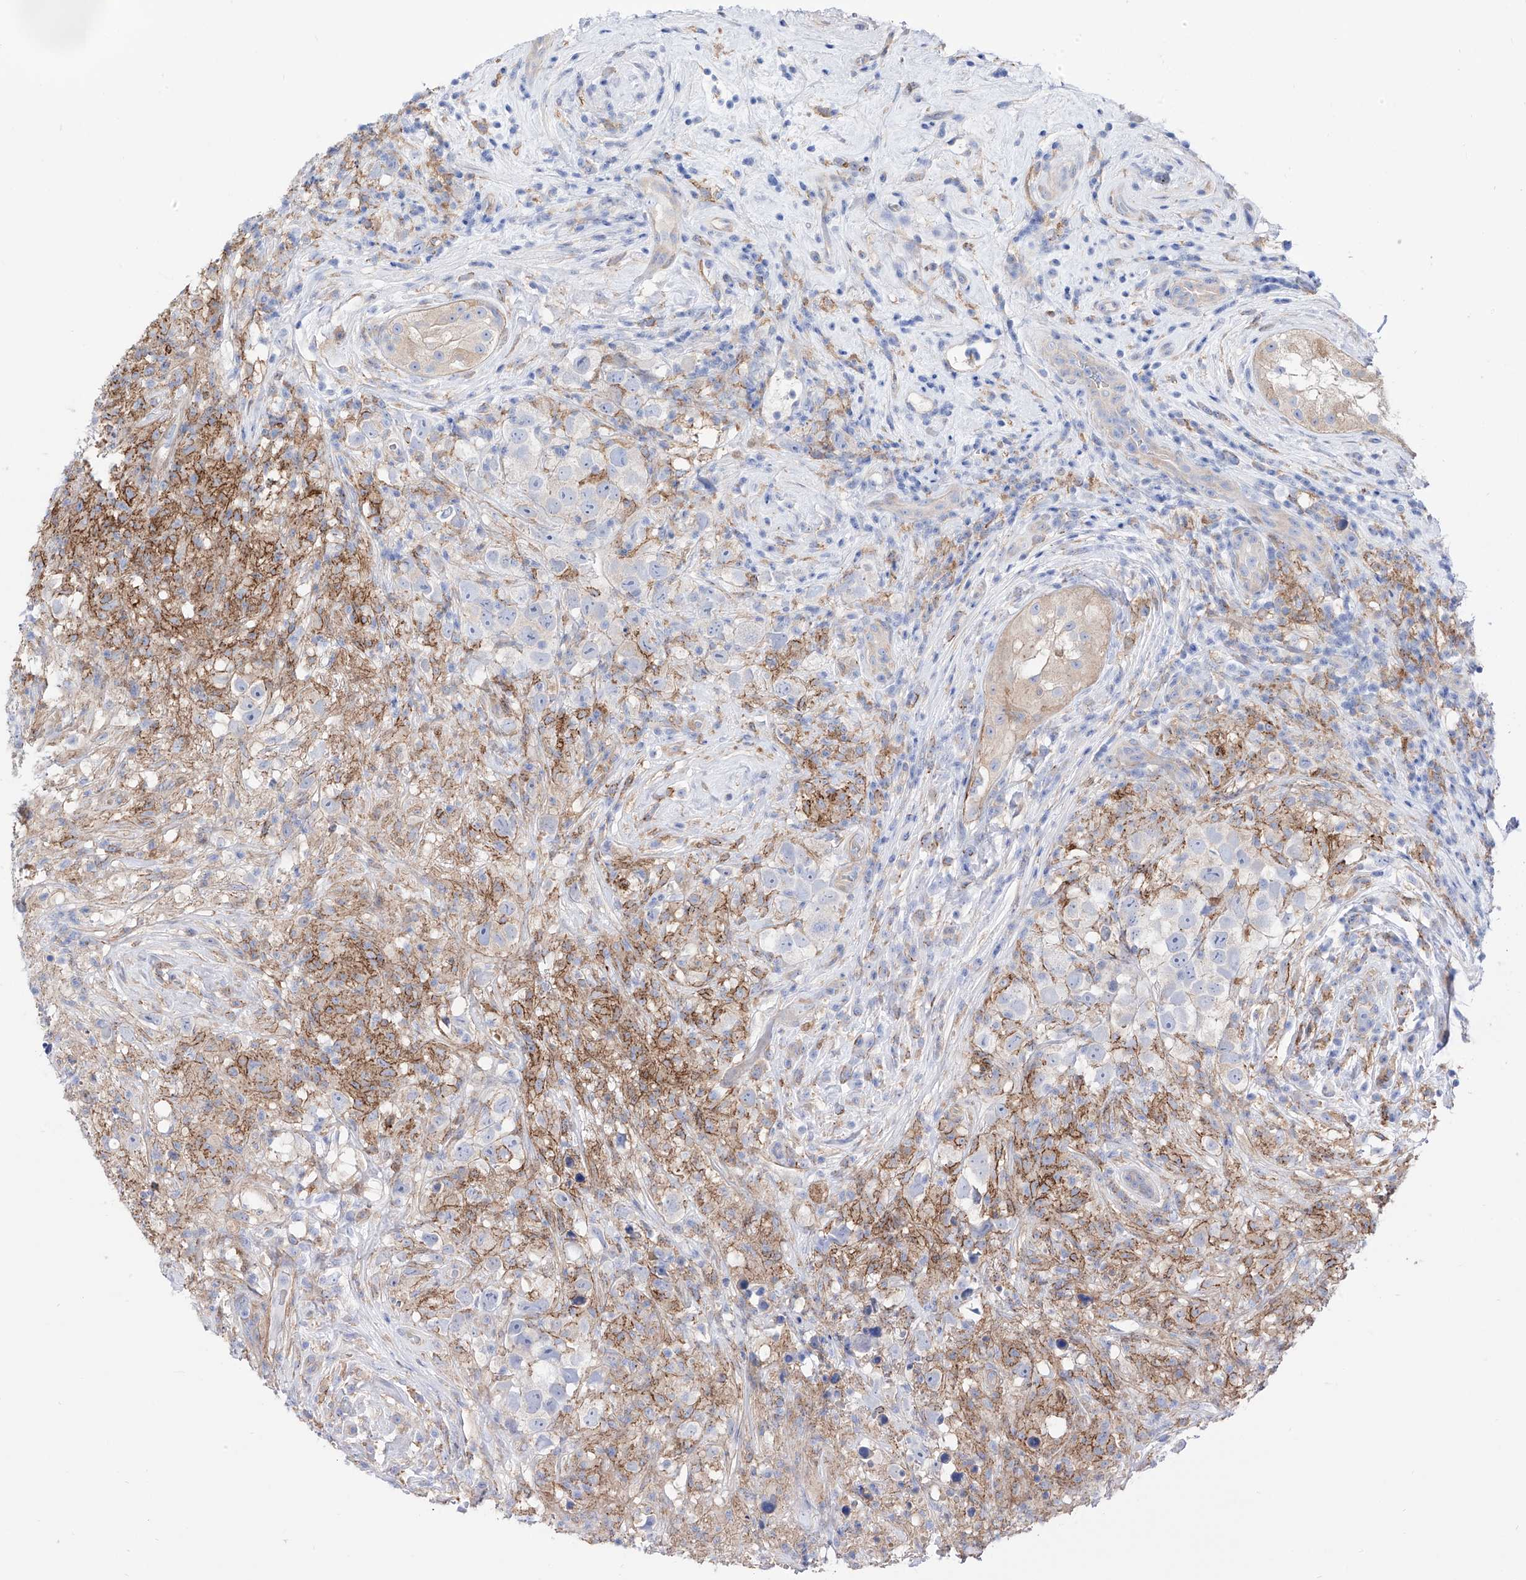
{"staining": {"intensity": "negative", "quantity": "none", "location": "none"}, "tissue": "testis cancer", "cell_type": "Tumor cells", "image_type": "cancer", "snomed": [{"axis": "morphology", "description": "Seminoma, NOS"}, {"axis": "topography", "description": "Testis"}], "caption": "Human seminoma (testis) stained for a protein using immunohistochemistry exhibits no staining in tumor cells.", "gene": "ZNF653", "patient": {"sex": "male", "age": 49}}